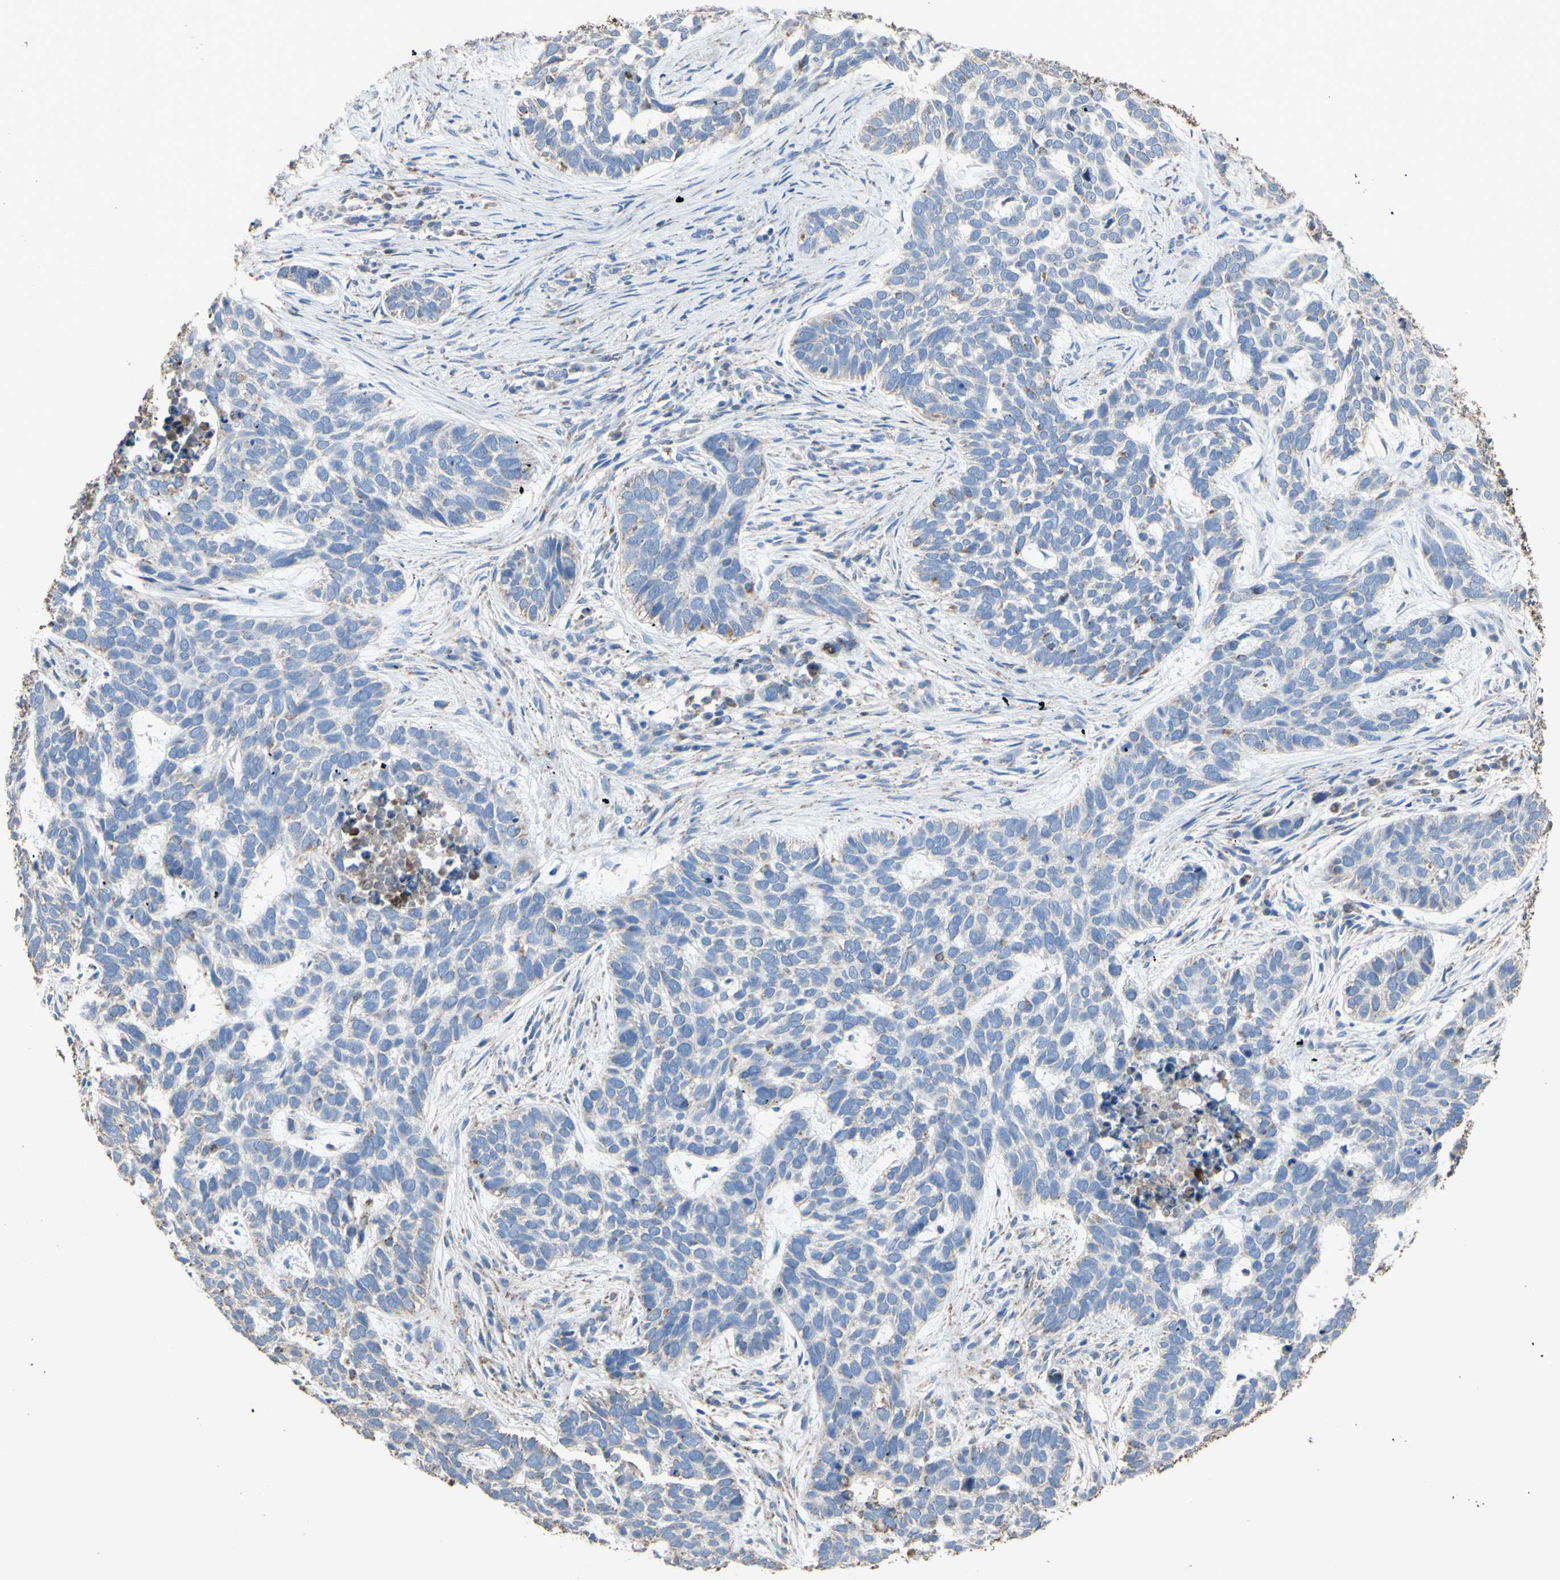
{"staining": {"intensity": "weak", "quantity": "<25%", "location": "cytoplasmic/membranous"}, "tissue": "skin cancer", "cell_type": "Tumor cells", "image_type": "cancer", "snomed": [{"axis": "morphology", "description": "Basal cell carcinoma"}, {"axis": "topography", "description": "Skin"}], "caption": "Immunohistochemistry (IHC) histopathology image of basal cell carcinoma (skin) stained for a protein (brown), which displays no staining in tumor cells.", "gene": "CMKLR2", "patient": {"sex": "male", "age": 87}}